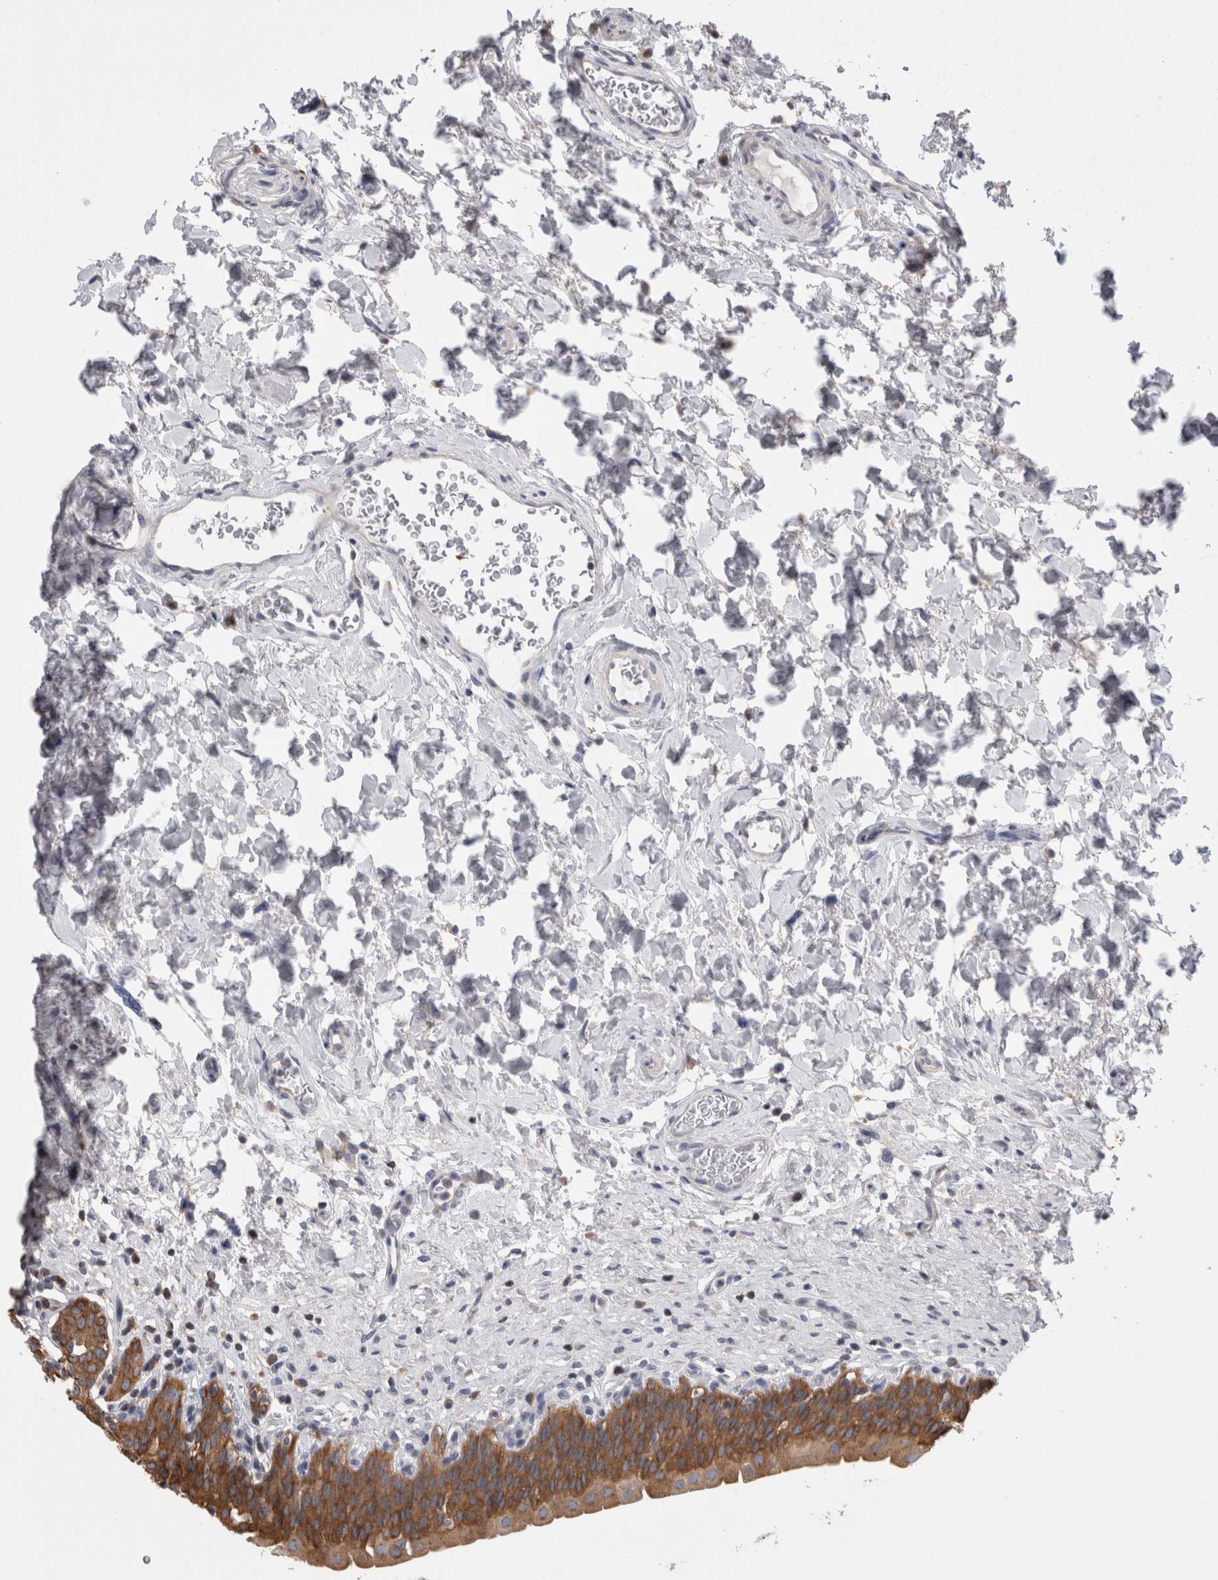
{"staining": {"intensity": "moderate", "quantity": ">75%", "location": "cytoplasmic/membranous"}, "tissue": "urinary bladder", "cell_type": "Urothelial cells", "image_type": "normal", "snomed": [{"axis": "morphology", "description": "Normal tissue, NOS"}, {"axis": "topography", "description": "Urinary bladder"}], "caption": "High-power microscopy captured an immunohistochemistry image of unremarkable urinary bladder, revealing moderate cytoplasmic/membranous staining in about >75% of urothelial cells.", "gene": "DCTN6", "patient": {"sex": "male", "age": 83}}